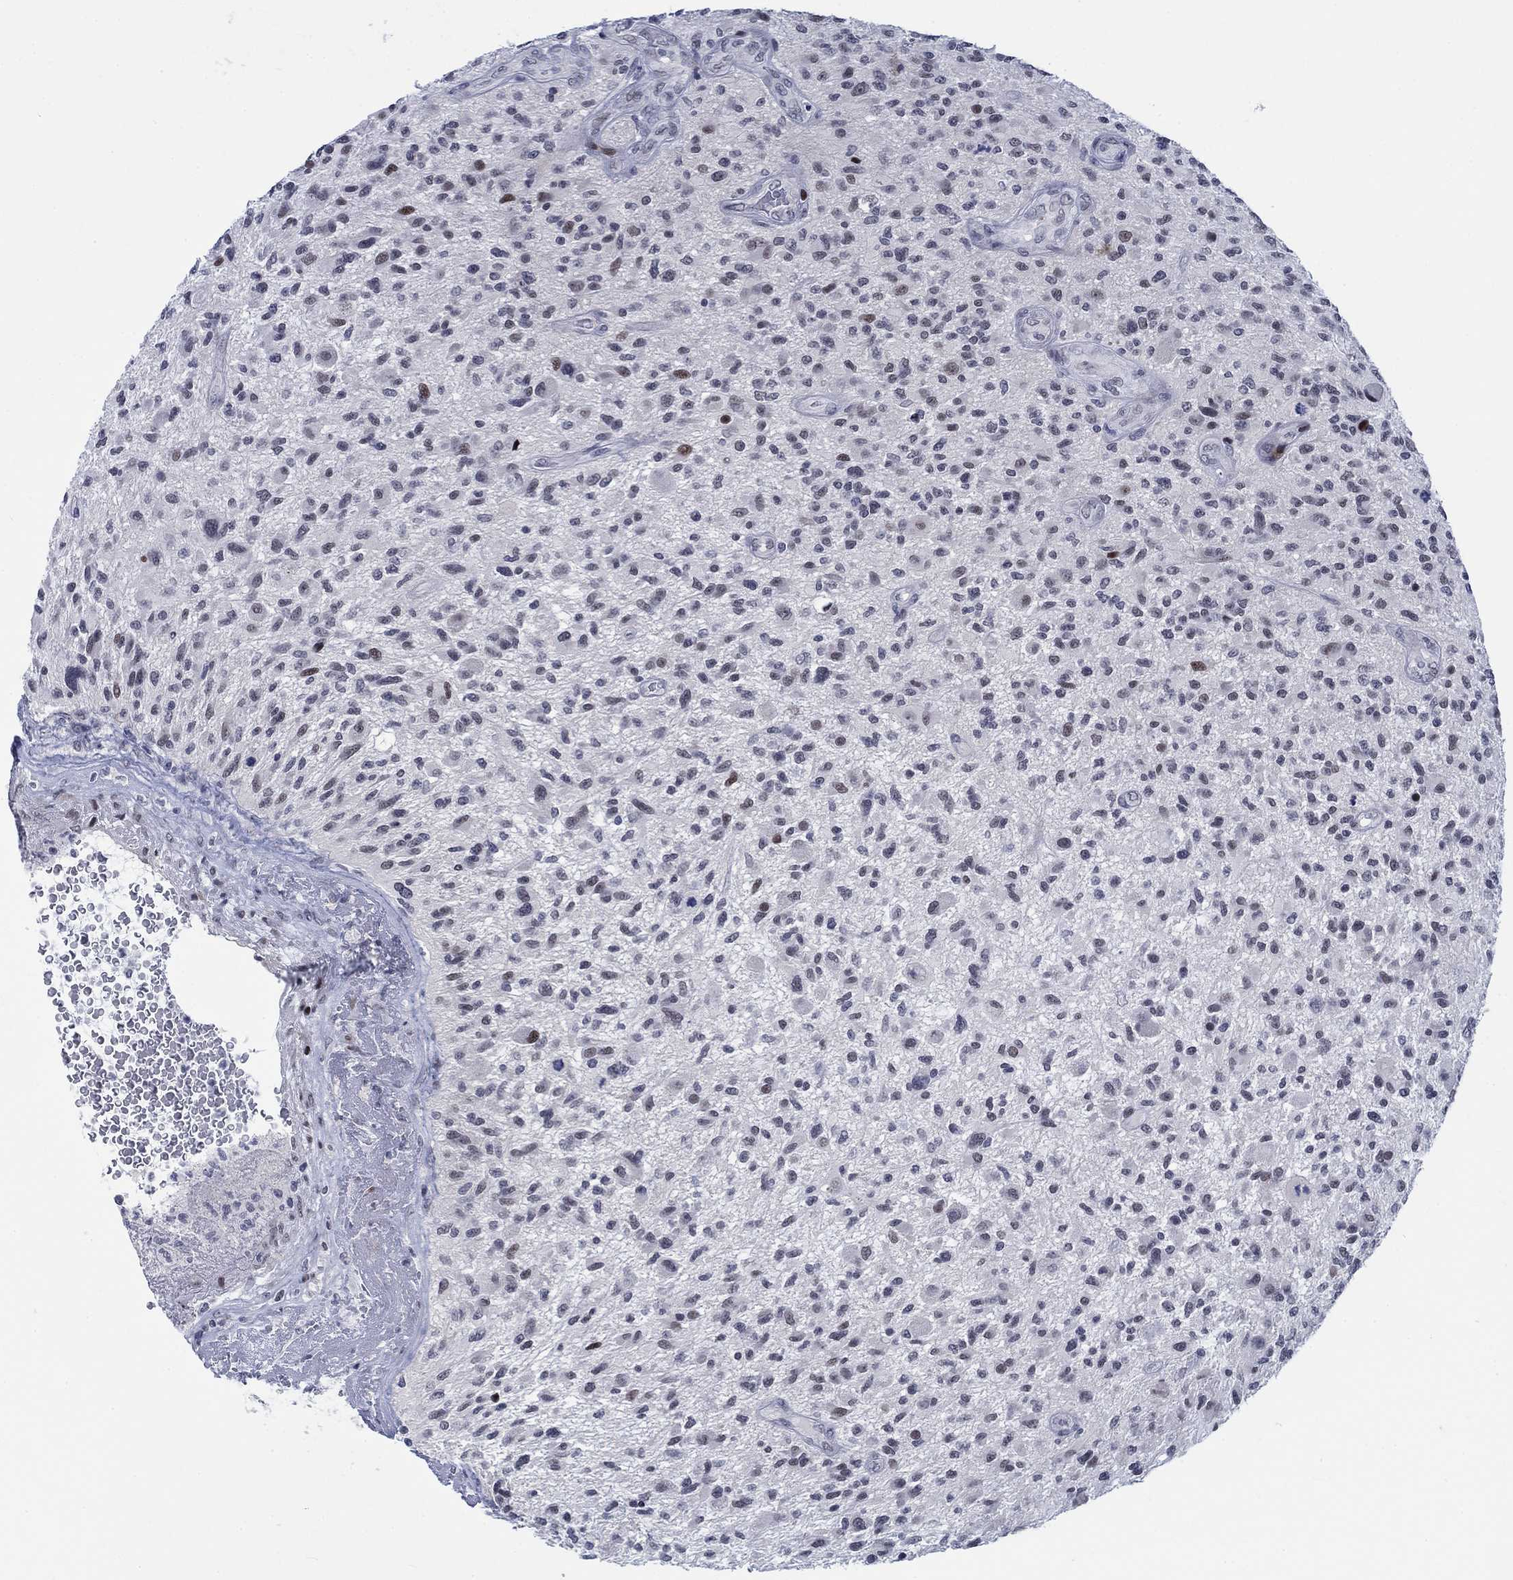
{"staining": {"intensity": "weak", "quantity": "<25%", "location": "nuclear"}, "tissue": "glioma", "cell_type": "Tumor cells", "image_type": "cancer", "snomed": [{"axis": "morphology", "description": "Glioma, malignant, High grade"}, {"axis": "topography", "description": "Brain"}], "caption": "Tumor cells show no significant protein expression in malignant high-grade glioma. (Stains: DAB immunohistochemistry (IHC) with hematoxylin counter stain, Microscopy: brightfield microscopy at high magnification).", "gene": "NEU3", "patient": {"sex": "male", "age": 47}}